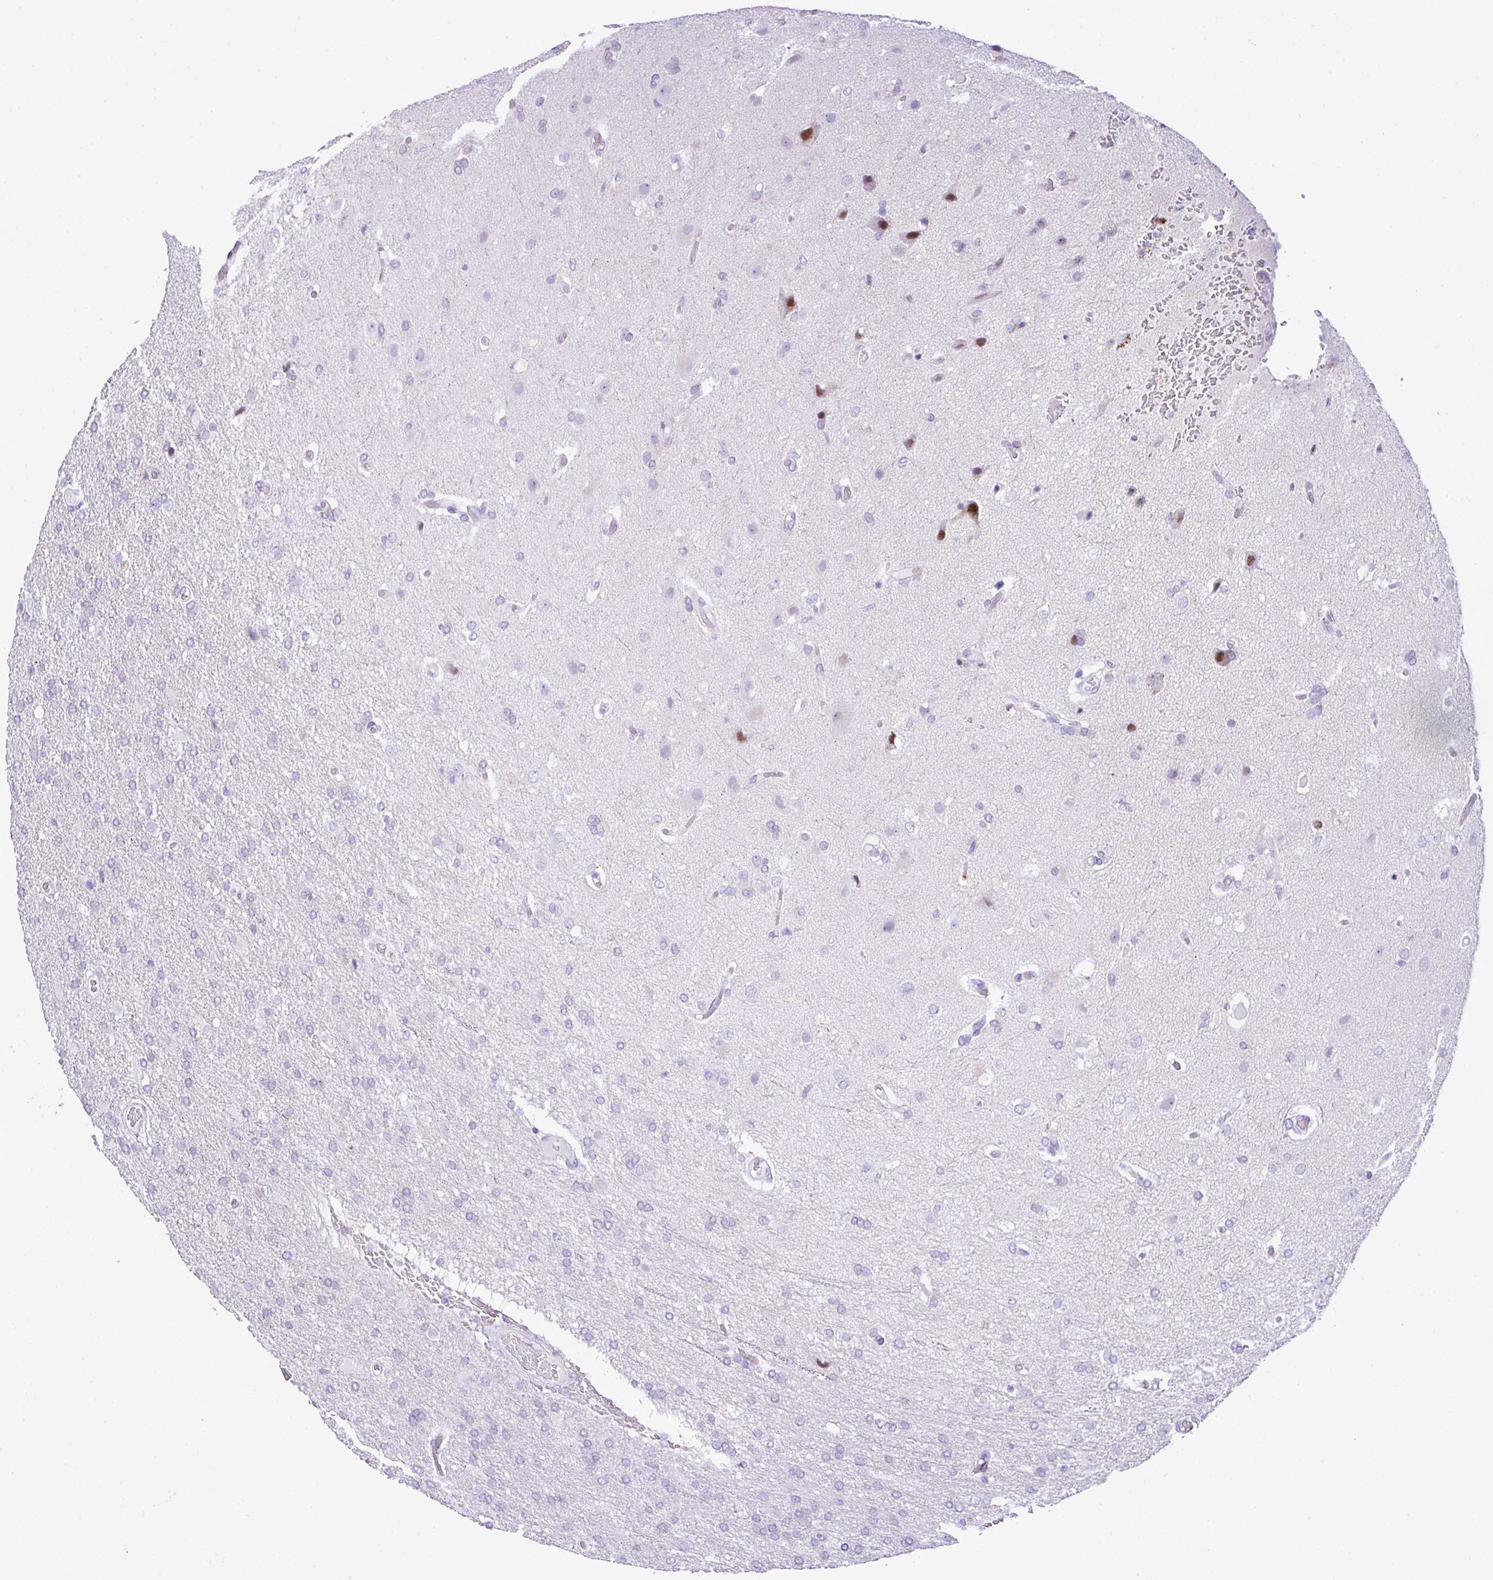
{"staining": {"intensity": "moderate", "quantity": "<25%", "location": "cytoplasmic/membranous"}, "tissue": "glioma", "cell_type": "Tumor cells", "image_type": "cancer", "snomed": [{"axis": "morphology", "description": "Glioma, malignant, High grade"}, {"axis": "topography", "description": "Brain"}], "caption": "Glioma stained with immunohistochemistry reveals moderate cytoplasmic/membranous expression in about <25% of tumor cells. (Stains: DAB (3,3'-diaminobenzidine) in brown, nuclei in blue, Microscopy: brightfield microscopy at high magnification).", "gene": "RCAN2", "patient": {"sex": "female", "age": 74}}